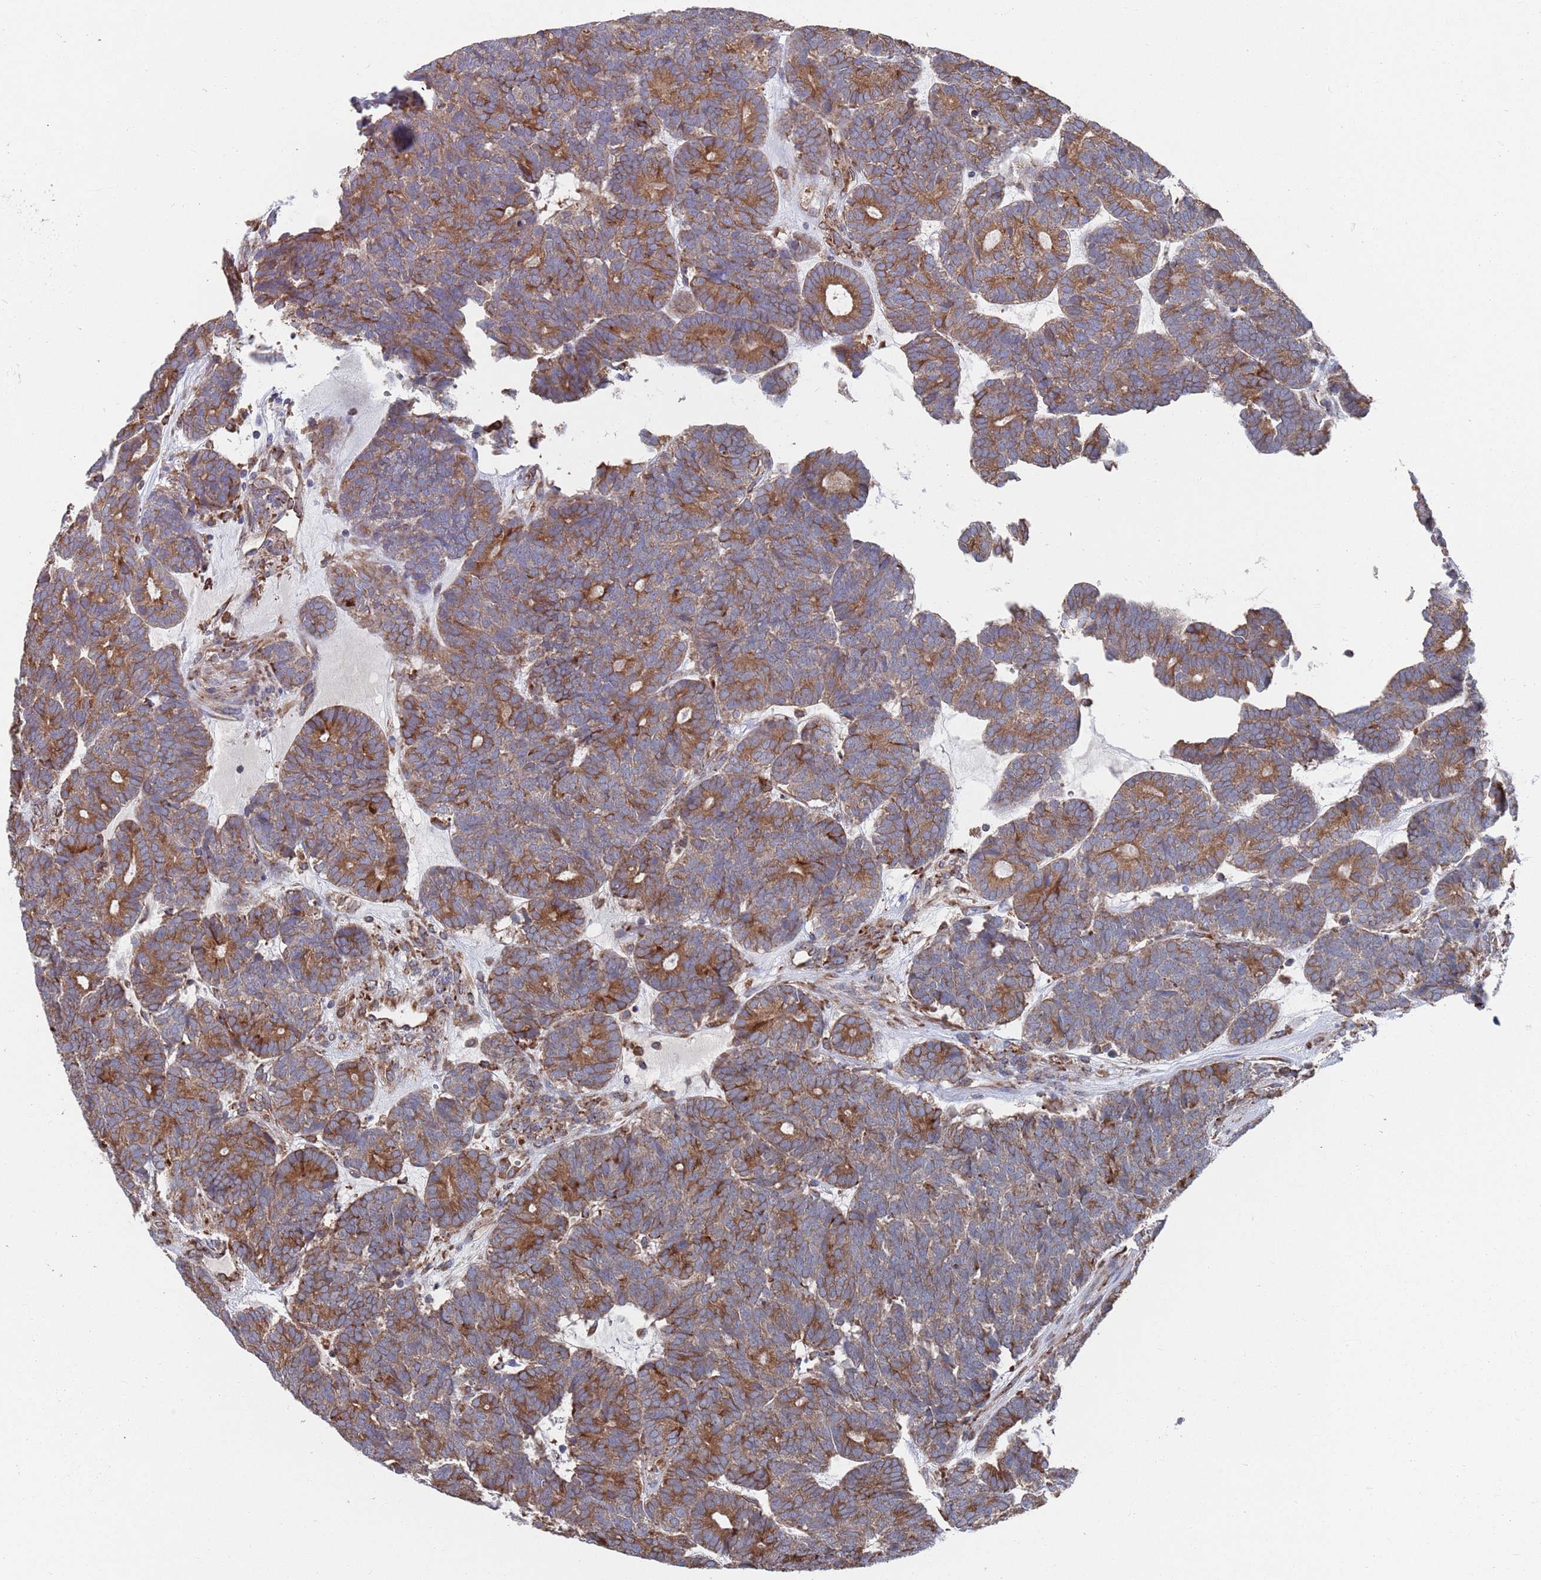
{"staining": {"intensity": "moderate", "quantity": ">75%", "location": "cytoplasmic/membranous"}, "tissue": "head and neck cancer", "cell_type": "Tumor cells", "image_type": "cancer", "snomed": [{"axis": "morphology", "description": "Adenocarcinoma, NOS"}, {"axis": "topography", "description": "Head-Neck"}], "caption": "Protein staining displays moderate cytoplasmic/membranous positivity in about >75% of tumor cells in head and neck cancer. Nuclei are stained in blue.", "gene": "GID8", "patient": {"sex": "female", "age": 81}}